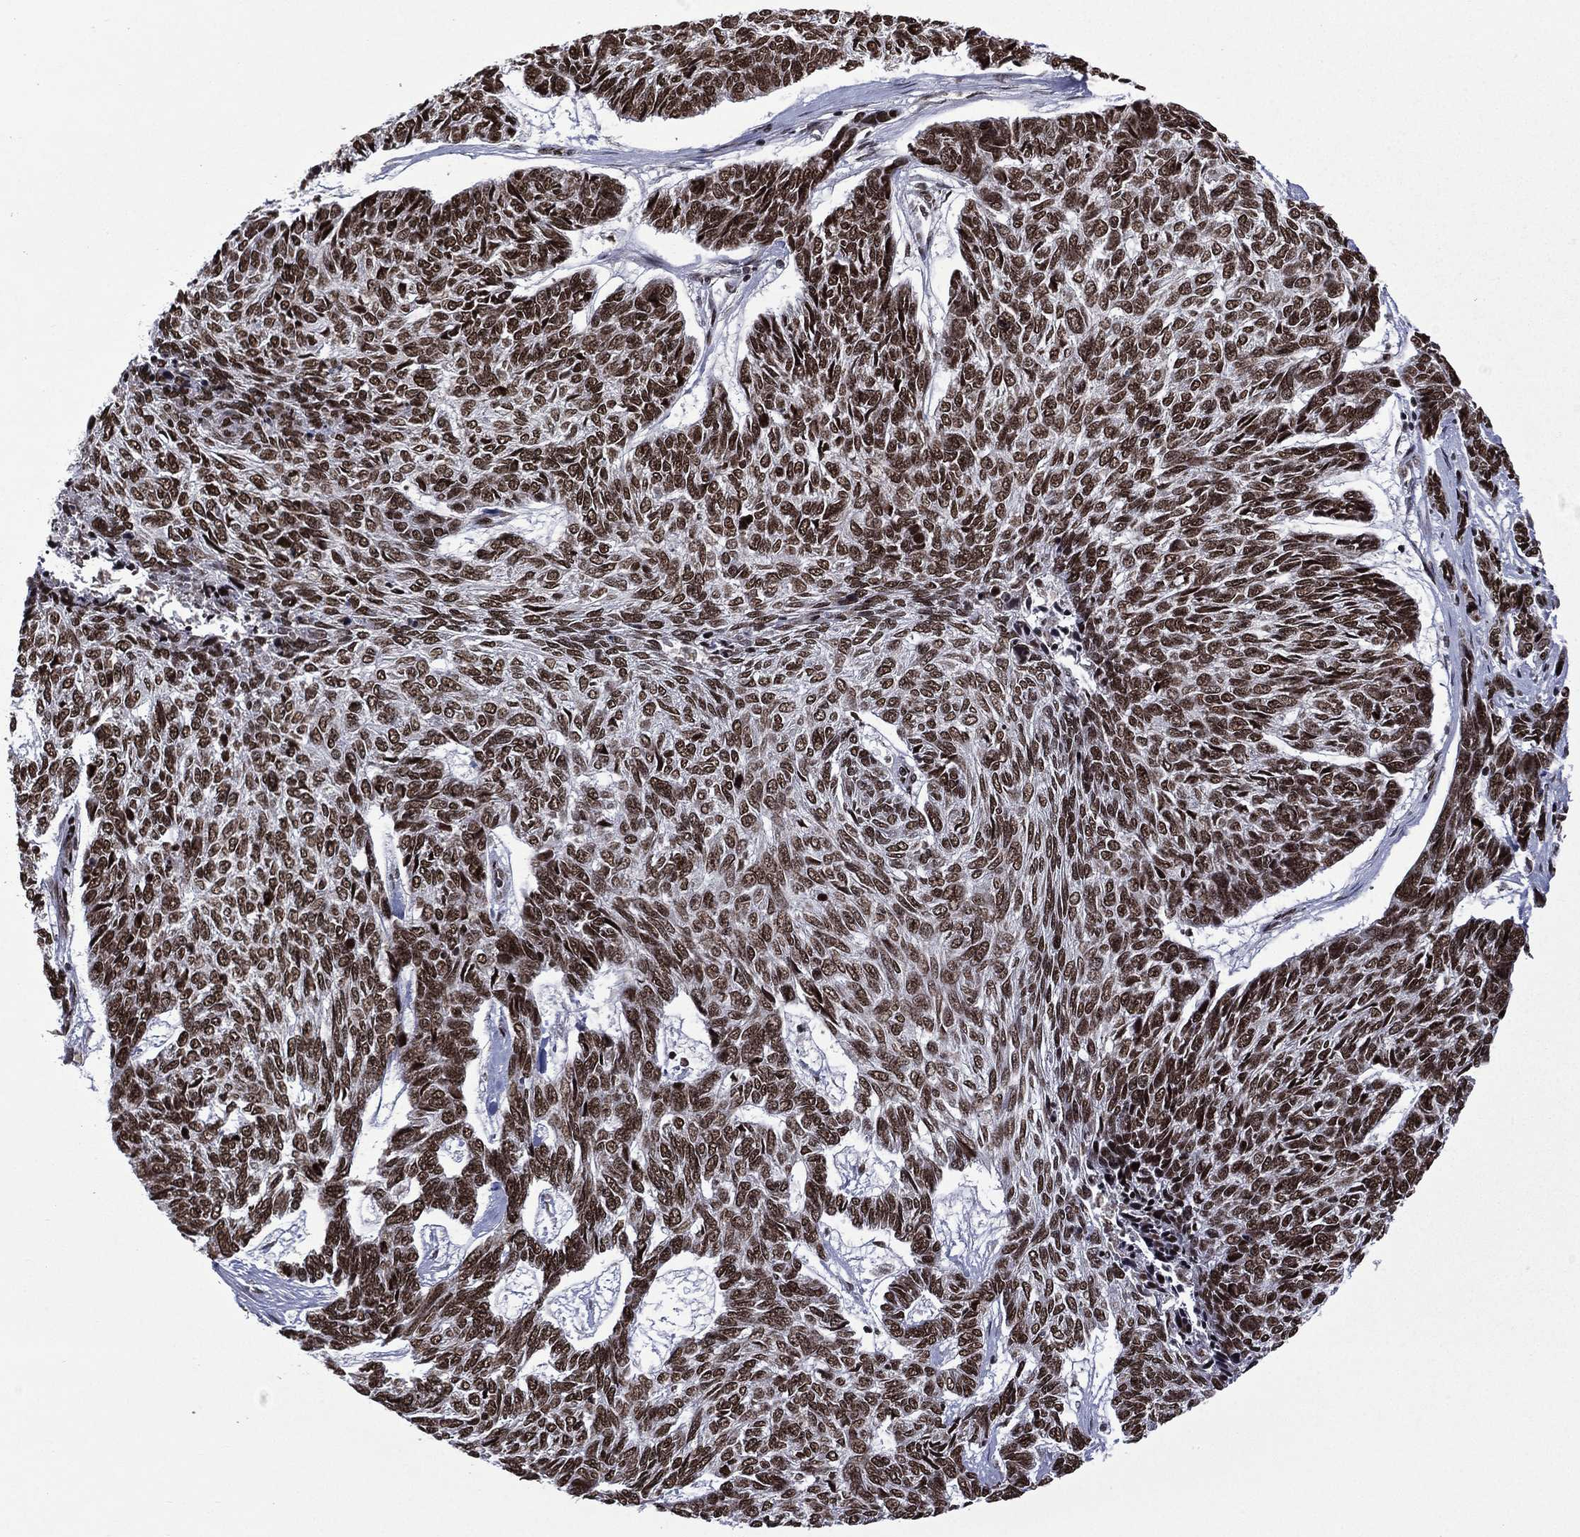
{"staining": {"intensity": "strong", "quantity": ">75%", "location": "nuclear"}, "tissue": "skin cancer", "cell_type": "Tumor cells", "image_type": "cancer", "snomed": [{"axis": "morphology", "description": "Basal cell carcinoma"}, {"axis": "topography", "description": "Skin"}], "caption": "Tumor cells reveal high levels of strong nuclear positivity in approximately >75% of cells in human skin cancer (basal cell carcinoma).", "gene": "C5orf24", "patient": {"sex": "female", "age": 65}}